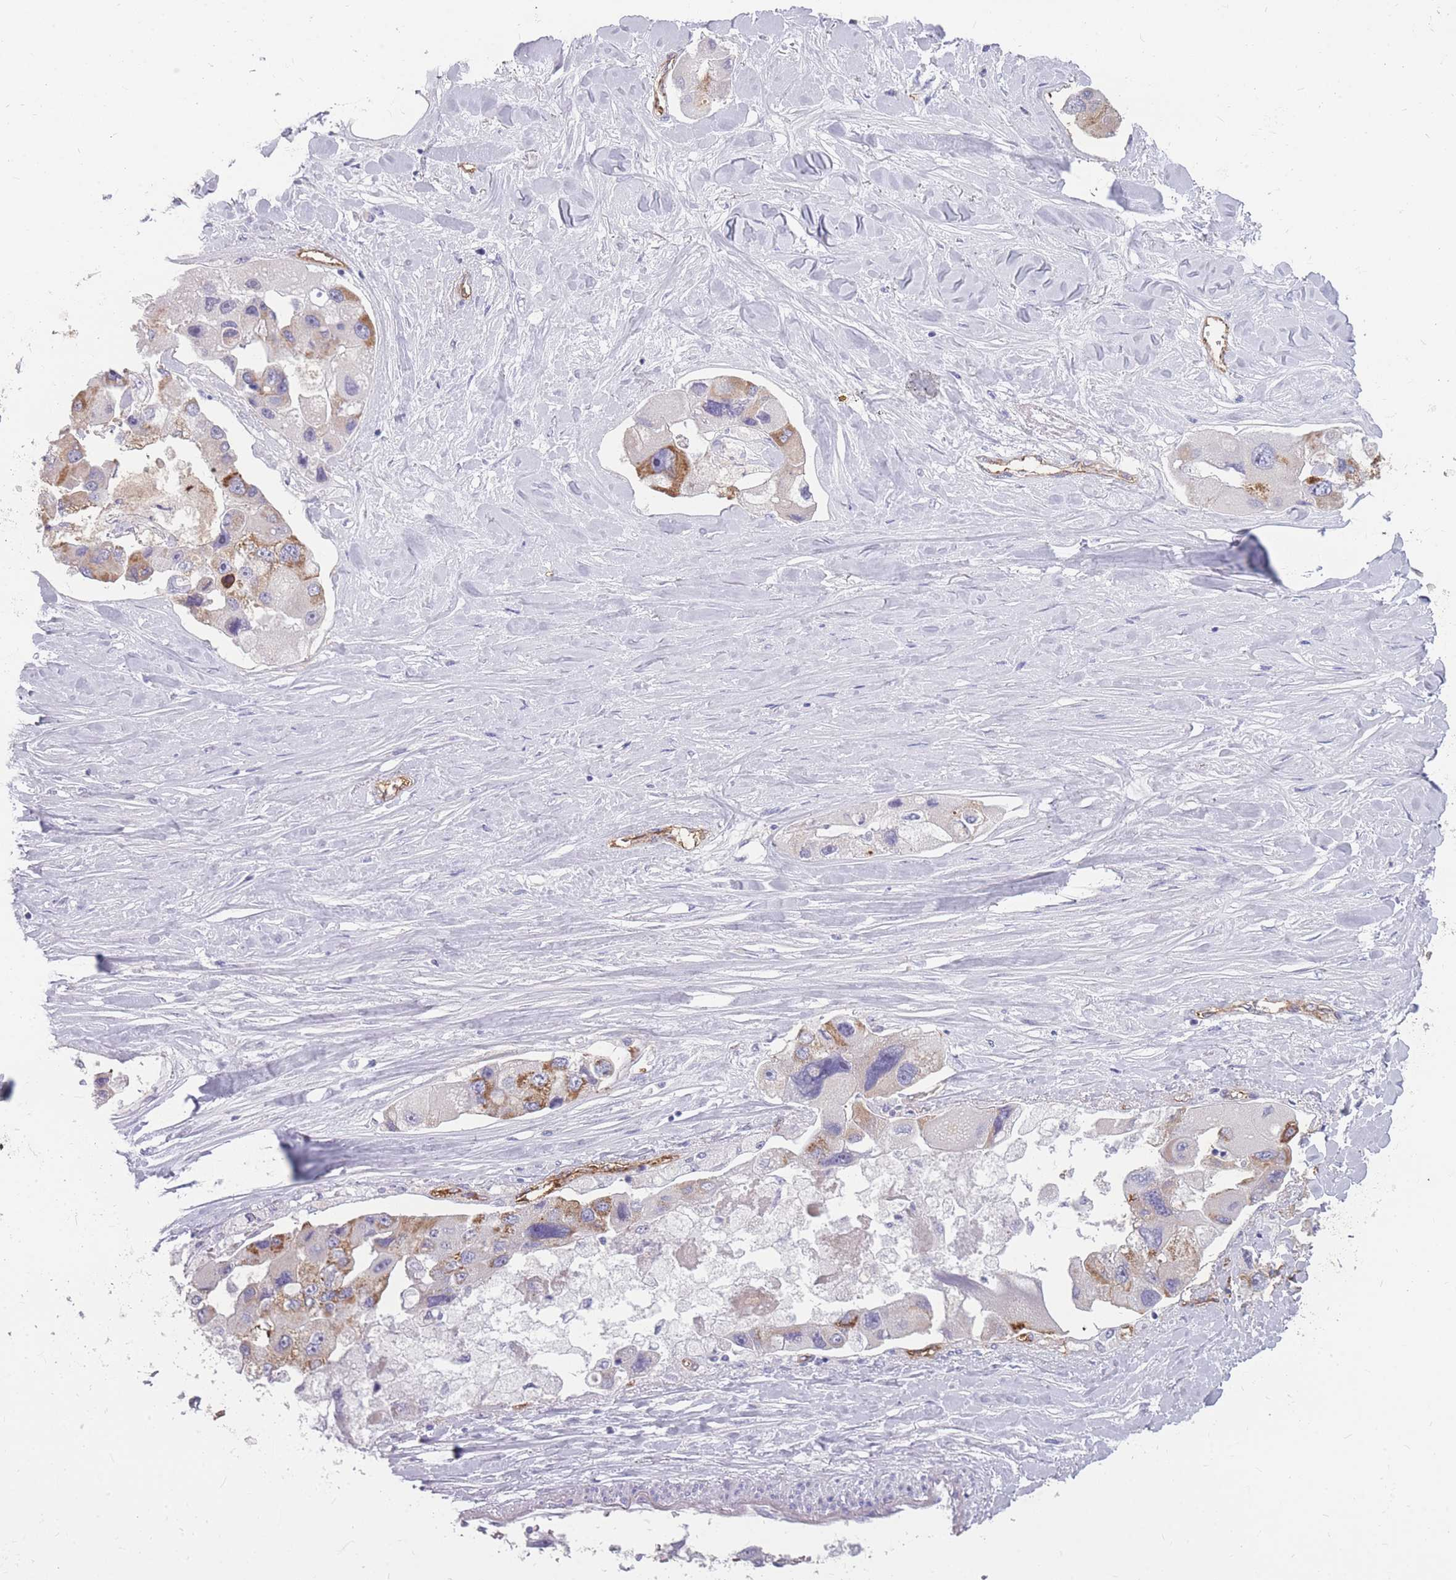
{"staining": {"intensity": "moderate", "quantity": "25%-75%", "location": "cytoplasmic/membranous"}, "tissue": "lung cancer", "cell_type": "Tumor cells", "image_type": "cancer", "snomed": [{"axis": "morphology", "description": "Adenocarcinoma, NOS"}, {"axis": "topography", "description": "Lung"}], "caption": "An IHC histopathology image of neoplastic tissue is shown. Protein staining in brown shows moderate cytoplasmic/membranous positivity in lung cancer (adenocarcinoma) within tumor cells. (Stains: DAB (3,3'-diaminobenzidine) in brown, nuclei in blue, Microscopy: brightfield microscopy at high magnification).", "gene": "GNA11", "patient": {"sex": "female", "age": 54}}